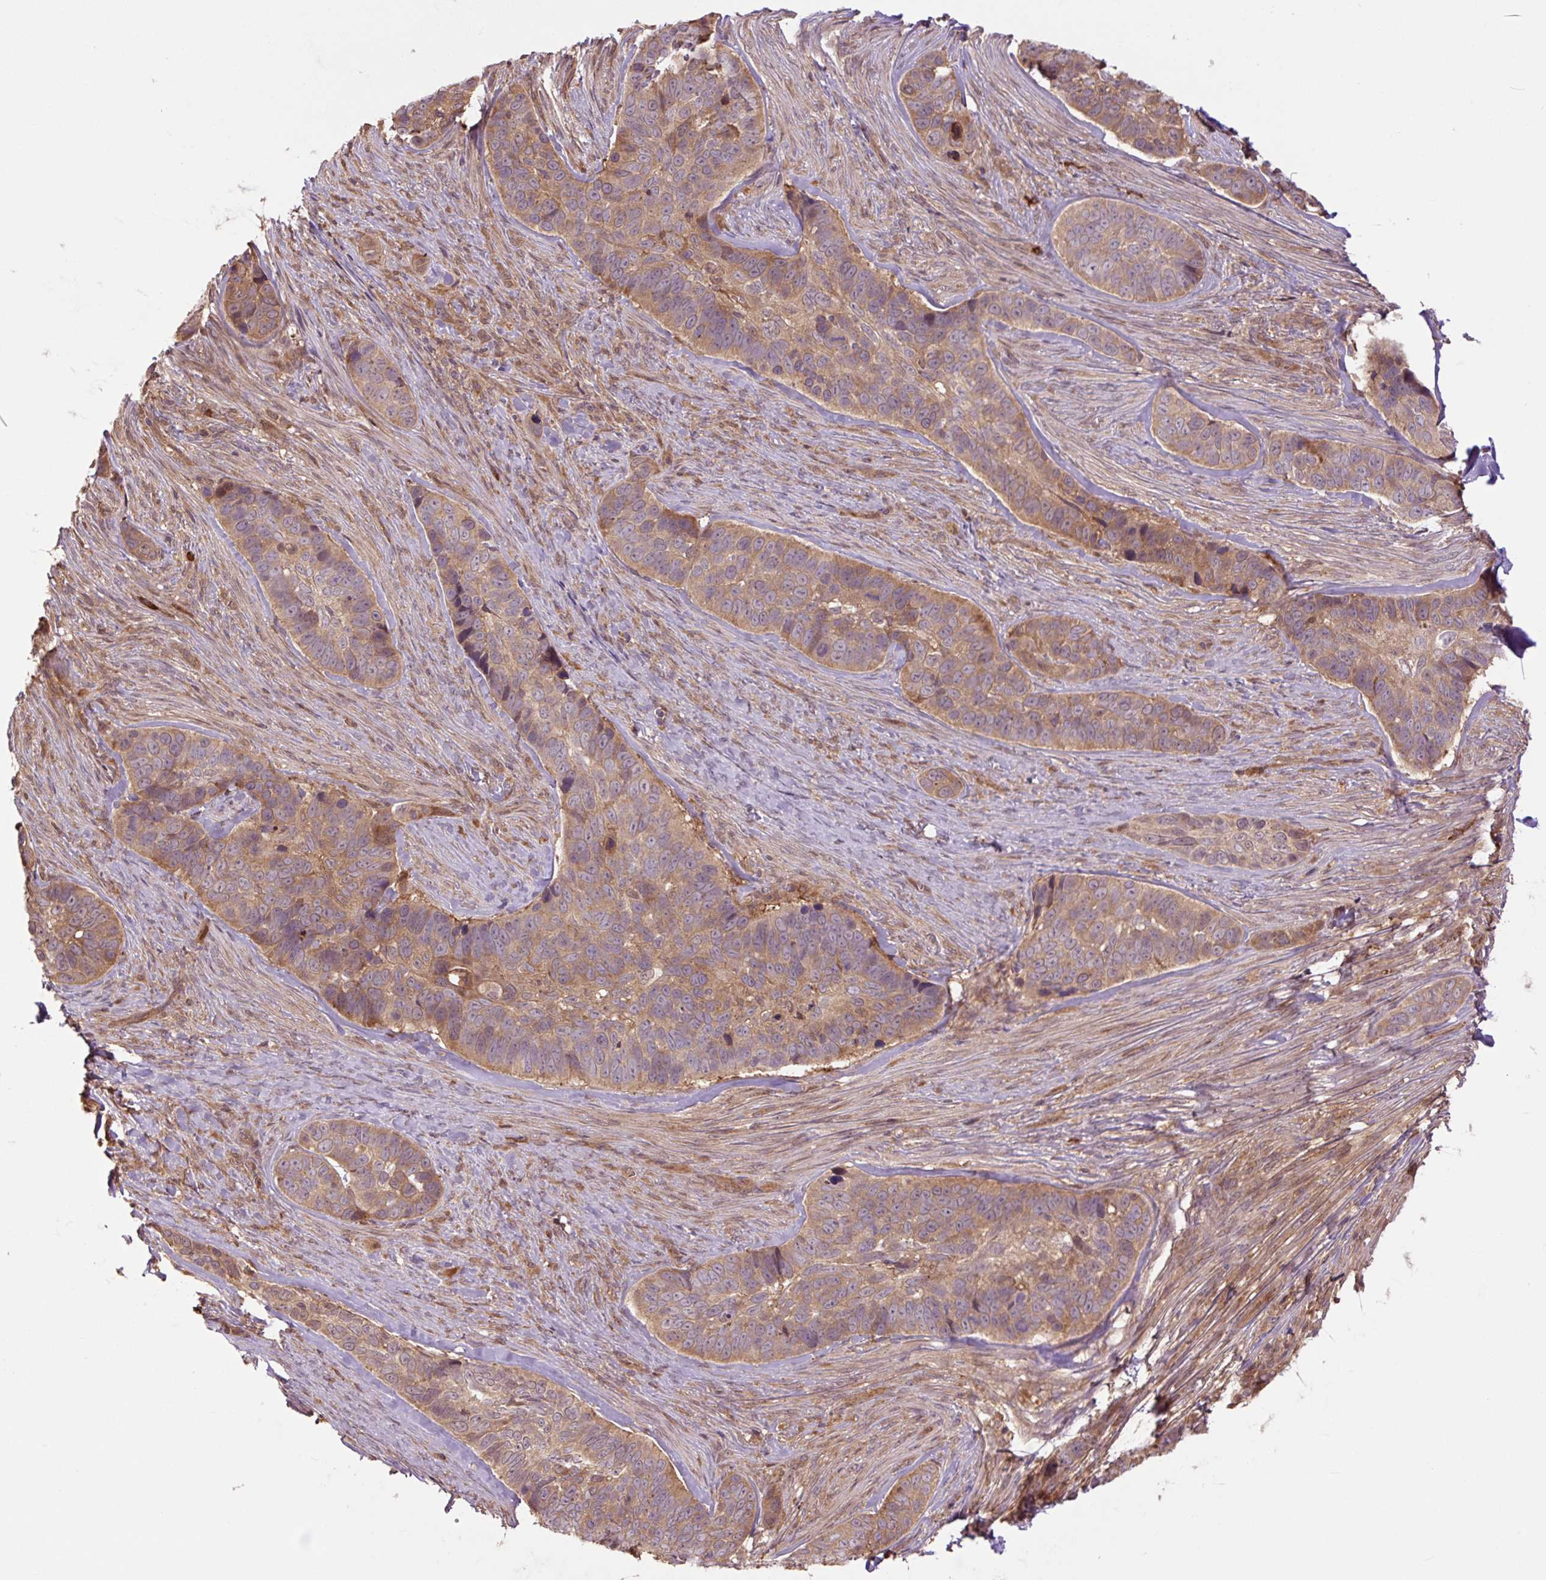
{"staining": {"intensity": "moderate", "quantity": ">75%", "location": "cytoplasmic/membranous"}, "tissue": "skin cancer", "cell_type": "Tumor cells", "image_type": "cancer", "snomed": [{"axis": "morphology", "description": "Basal cell carcinoma"}, {"axis": "topography", "description": "Skin"}], "caption": "A high-resolution micrograph shows immunohistochemistry staining of skin cancer, which demonstrates moderate cytoplasmic/membranous expression in about >75% of tumor cells.", "gene": "TPT1", "patient": {"sex": "female", "age": 82}}